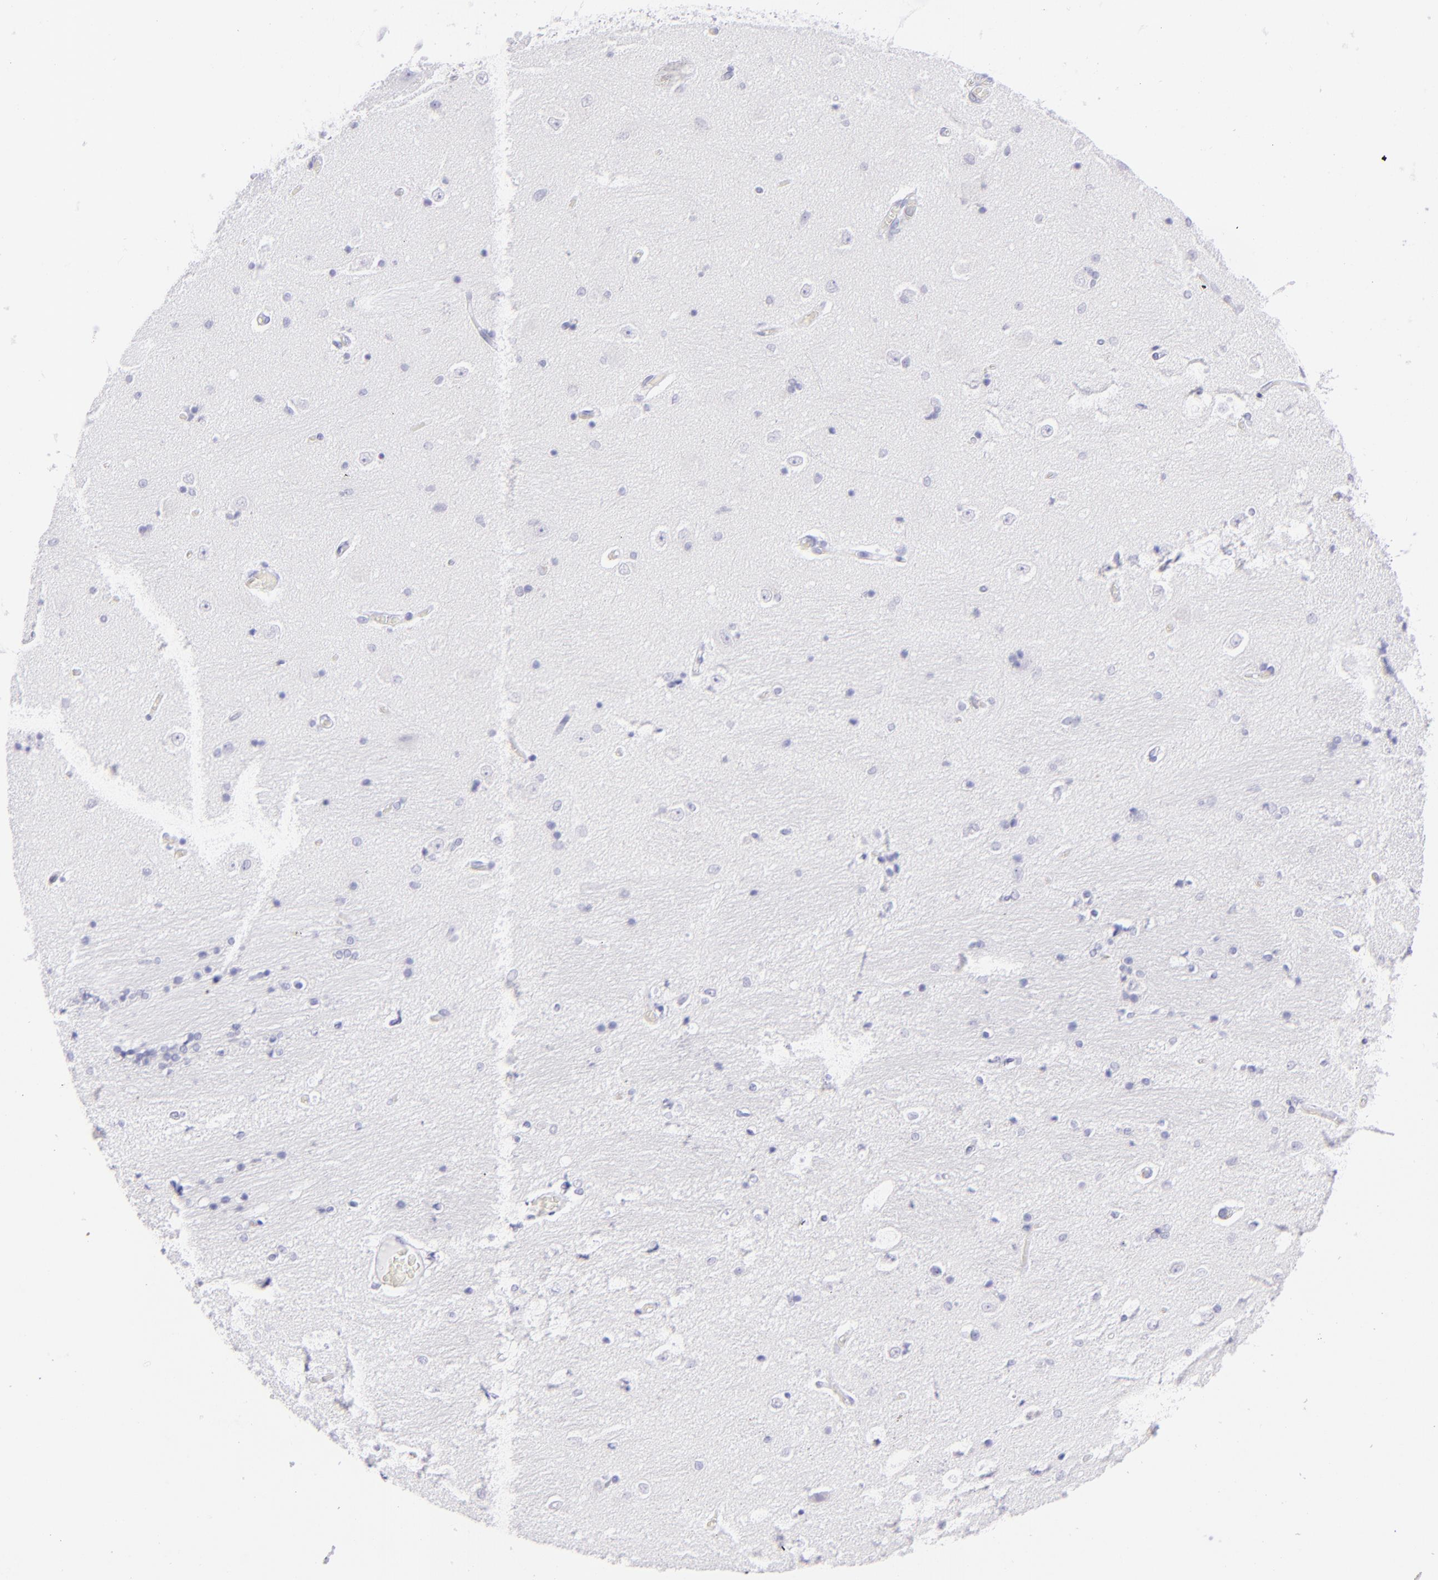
{"staining": {"intensity": "negative", "quantity": "none", "location": "none"}, "tissue": "hippocampus", "cell_type": "Glial cells", "image_type": "normal", "snomed": [{"axis": "morphology", "description": "Normal tissue, NOS"}, {"axis": "topography", "description": "Hippocampus"}], "caption": "Protein analysis of benign hippocampus exhibits no significant expression in glial cells.", "gene": "CD69", "patient": {"sex": "female", "age": 54}}